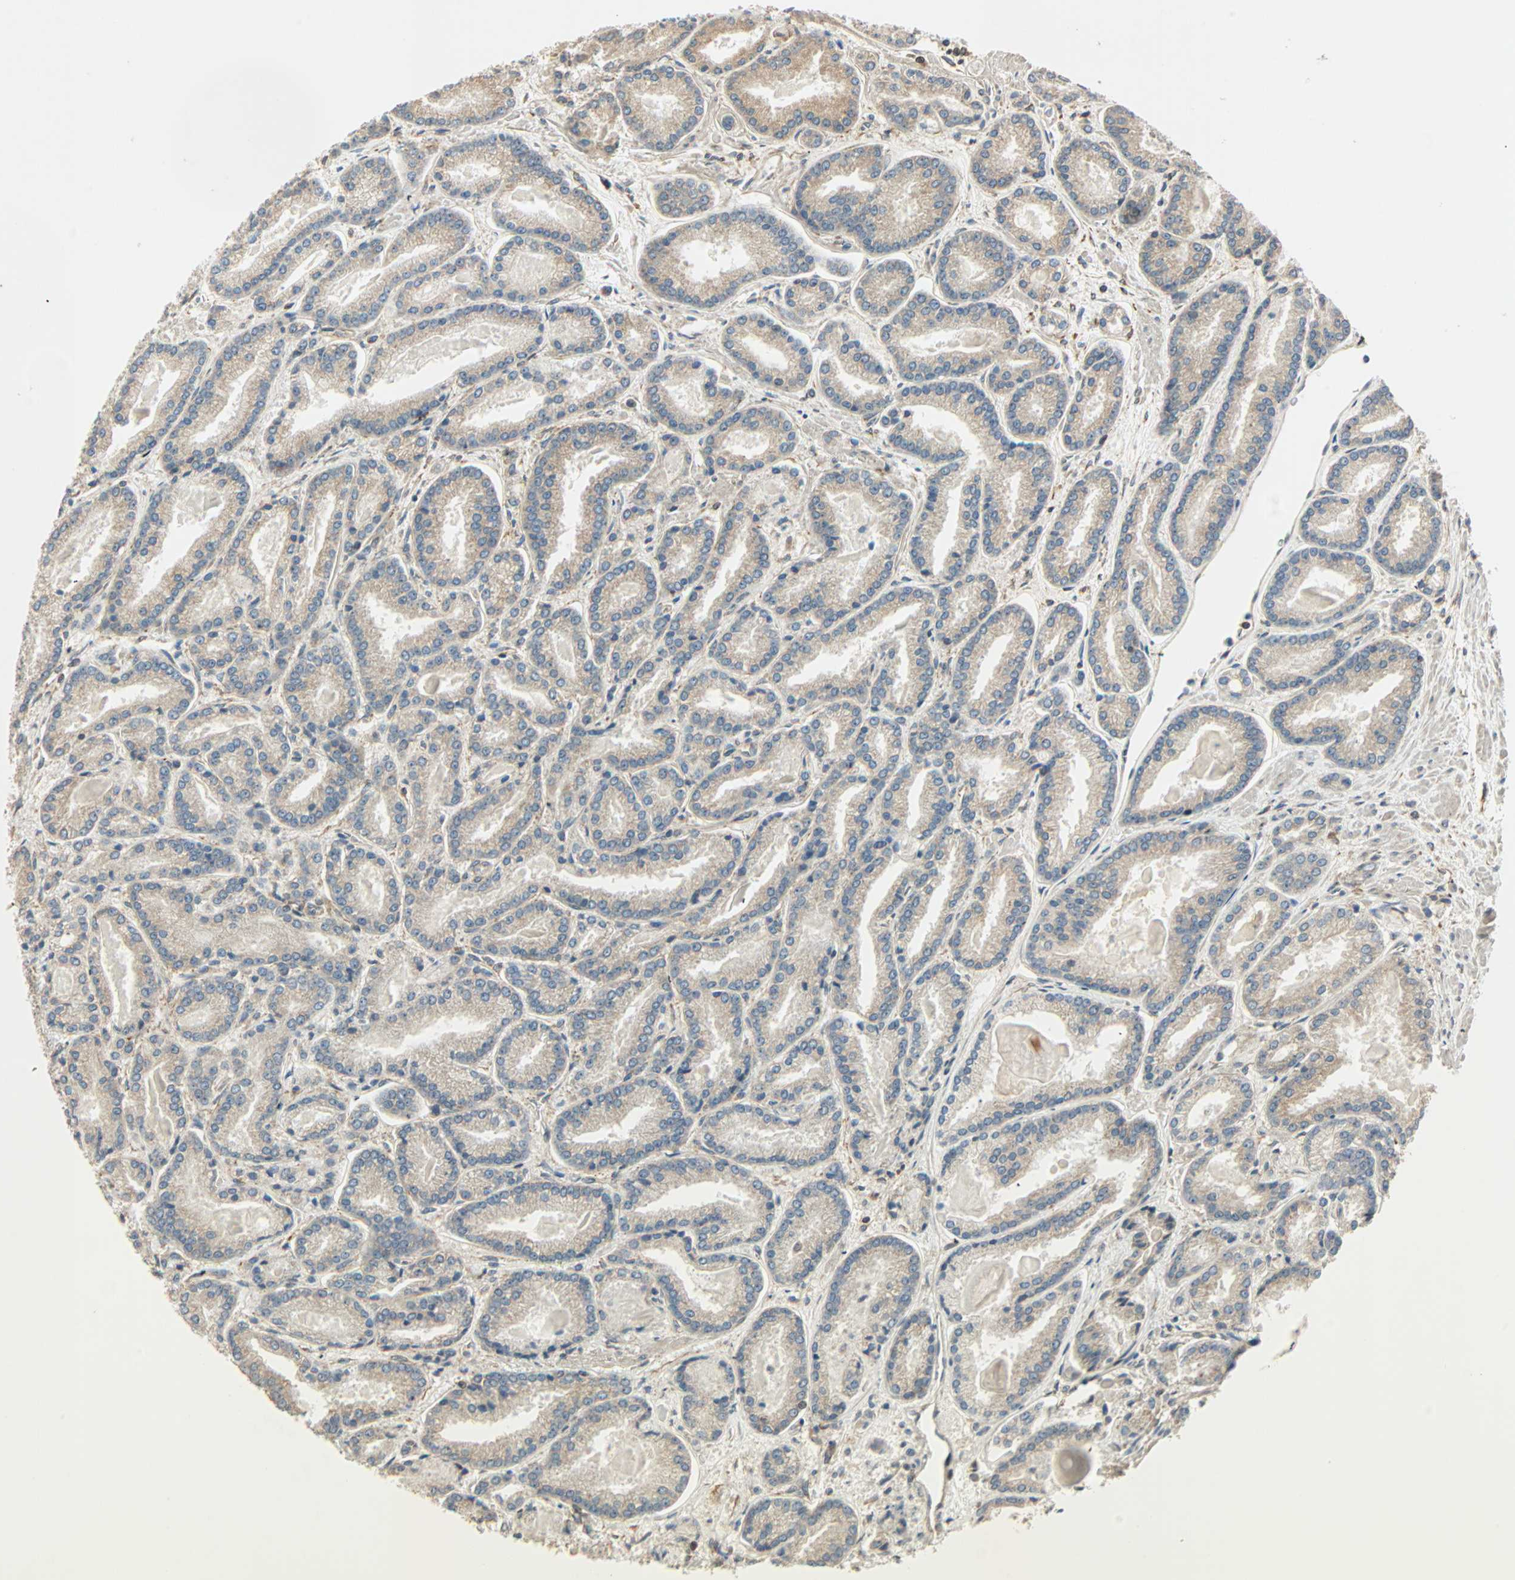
{"staining": {"intensity": "strong", "quantity": ">75%", "location": "cytoplasmic/membranous,nuclear"}, "tissue": "prostate cancer", "cell_type": "Tumor cells", "image_type": "cancer", "snomed": [{"axis": "morphology", "description": "Adenocarcinoma, Low grade"}, {"axis": "topography", "description": "Prostate"}], "caption": "Prostate cancer was stained to show a protein in brown. There is high levels of strong cytoplasmic/membranous and nuclear staining in about >75% of tumor cells.", "gene": "PNPLA6", "patient": {"sex": "male", "age": 59}}